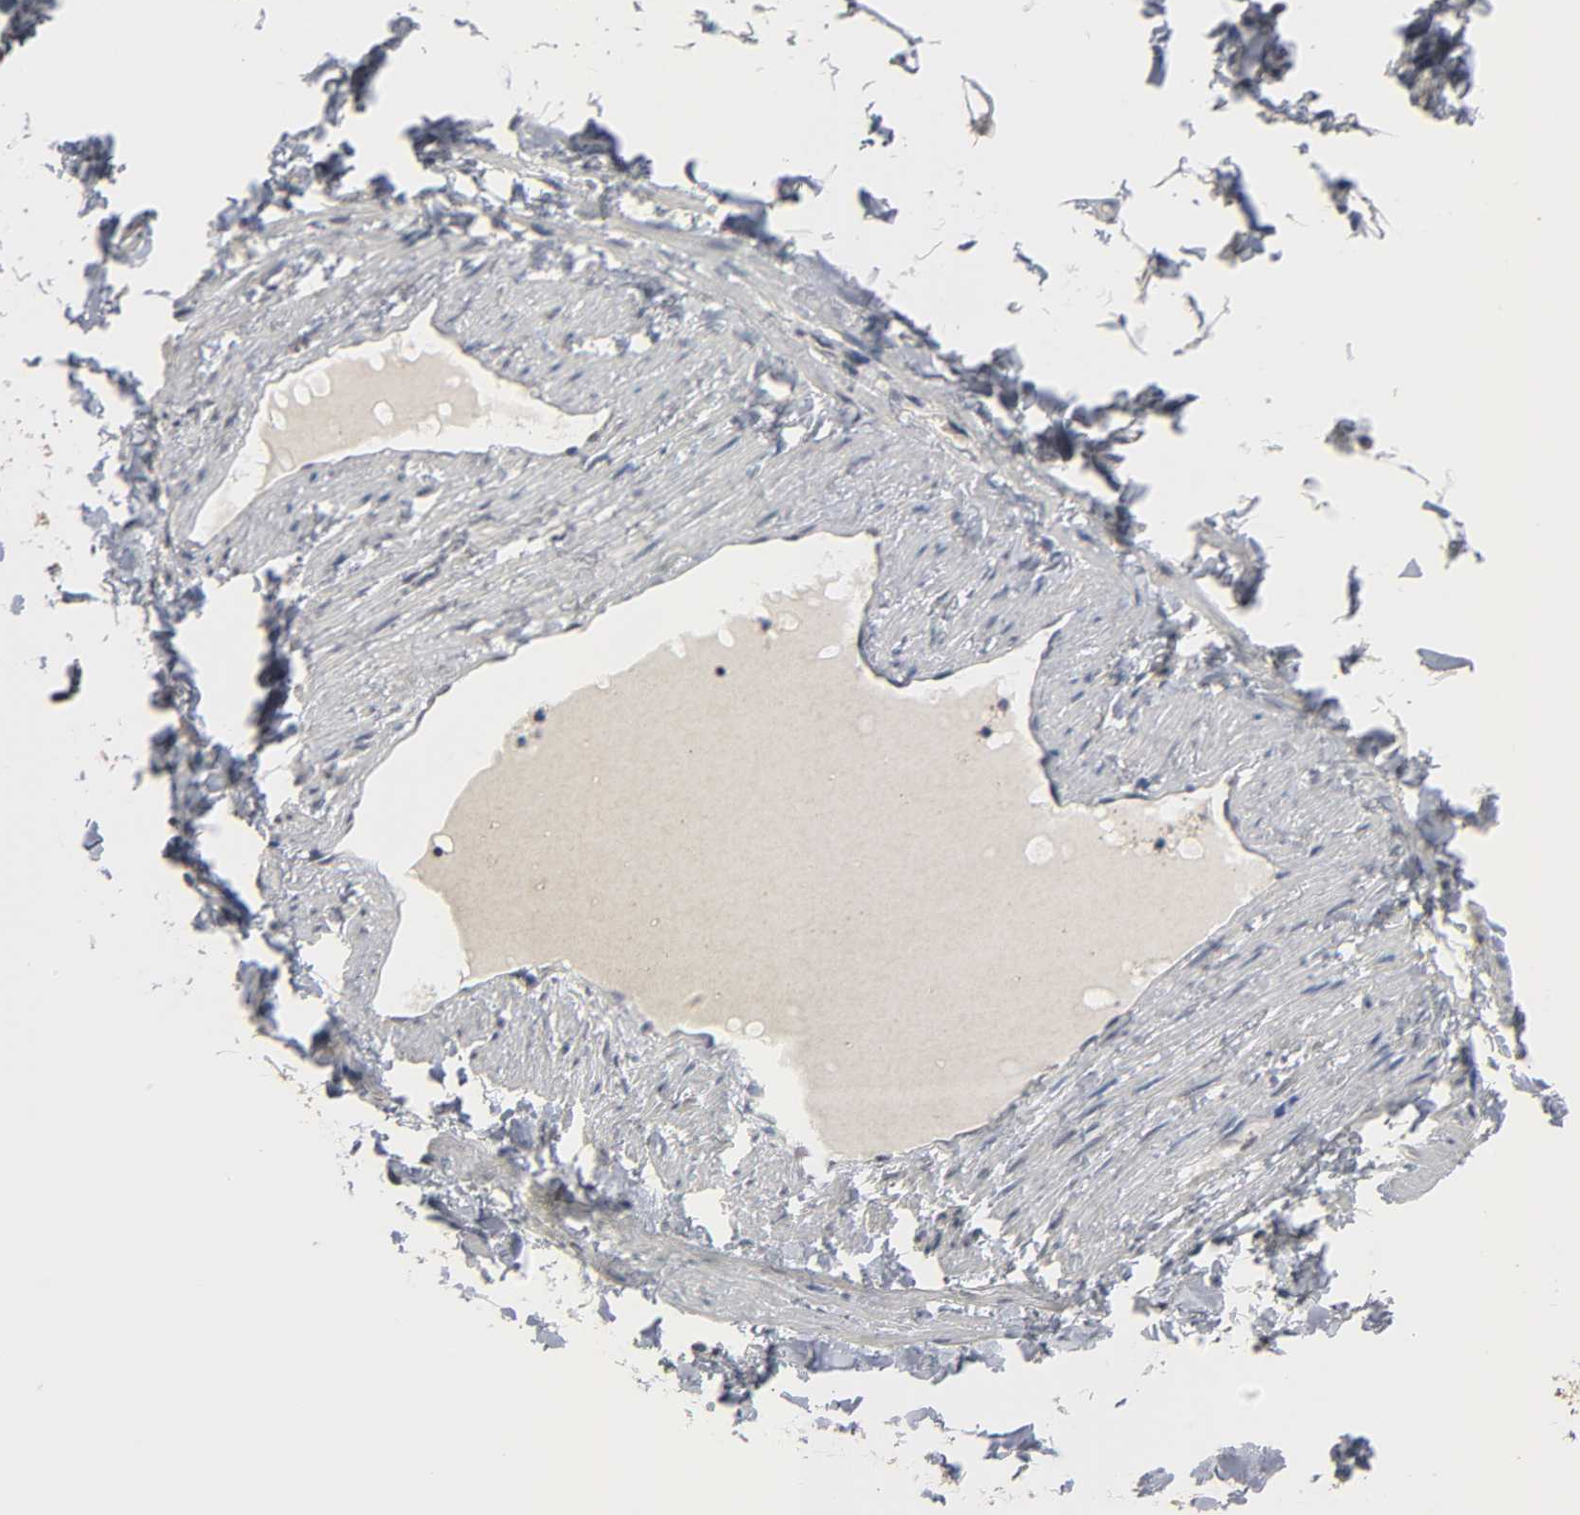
{"staining": {"intensity": "weak", "quantity": "25%-75%", "location": "nuclear"}, "tissue": "adipose tissue", "cell_type": "Adipocytes", "image_type": "normal", "snomed": [{"axis": "morphology", "description": "Normal tissue, NOS"}, {"axis": "topography", "description": "Vascular tissue"}], "caption": "DAB (3,3'-diaminobenzidine) immunohistochemical staining of unremarkable adipose tissue exhibits weak nuclear protein staining in approximately 25%-75% of adipocytes. (IHC, brightfield microscopy, high magnification).", "gene": "HTR1E", "patient": {"sex": "male", "age": 41}}